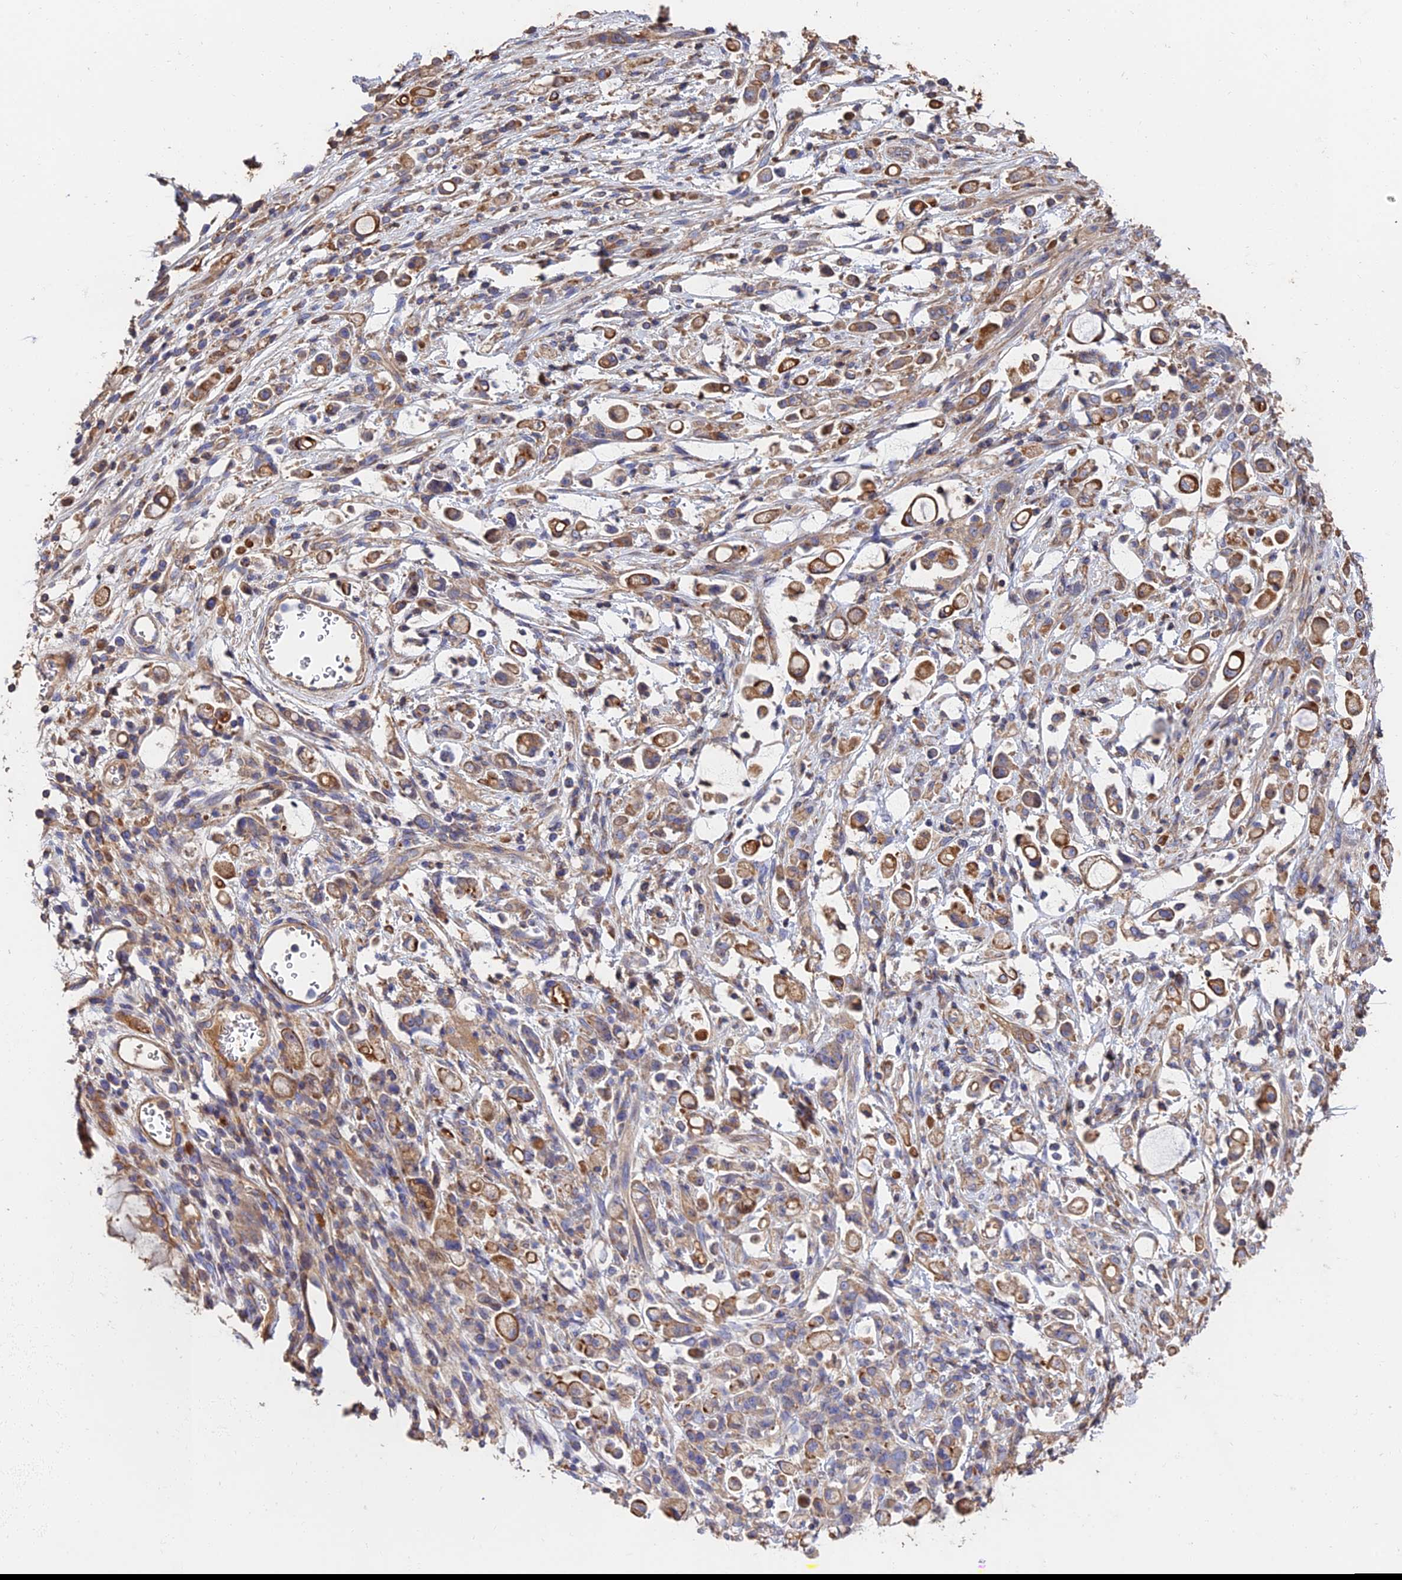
{"staining": {"intensity": "moderate", "quantity": "25%-75%", "location": "cytoplasmic/membranous"}, "tissue": "stomach cancer", "cell_type": "Tumor cells", "image_type": "cancer", "snomed": [{"axis": "morphology", "description": "Adenocarcinoma, NOS"}, {"axis": "topography", "description": "Stomach"}], "caption": "A high-resolution photomicrograph shows IHC staining of adenocarcinoma (stomach), which displays moderate cytoplasmic/membranous expression in approximately 25%-75% of tumor cells.", "gene": "EXT1", "patient": {"sex": "female", "age": 60}}